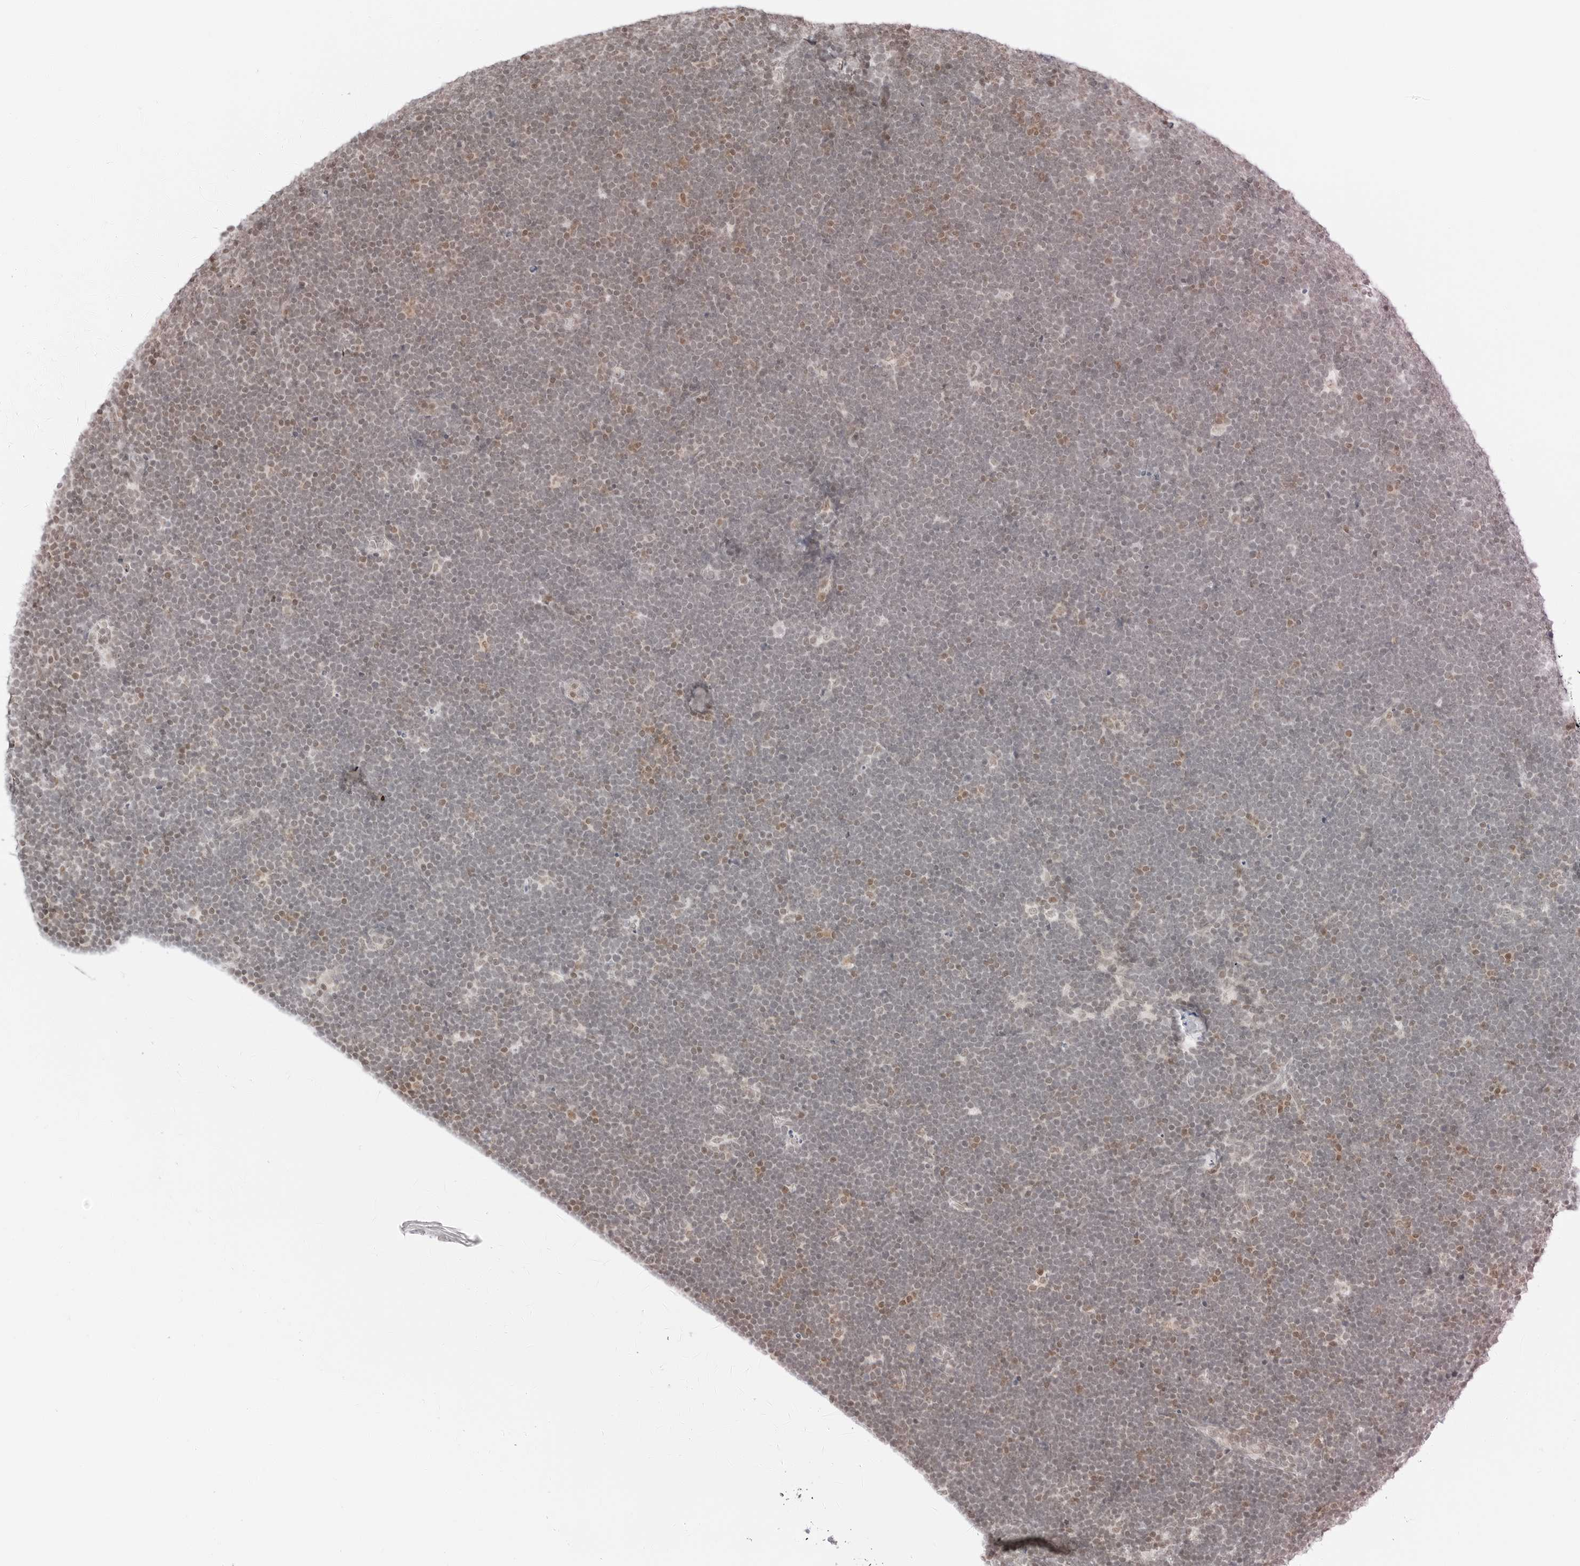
{"staining": {"intensity": "weak", "quantity": "<25%", "location": "nuclear"}, "tissue": "lymphoma", "cell_type": "Tumor cells", "image_type": "cancer", "snomed": [{"axis": "morphology", "description": "Malignant lymphoma, non-Hodgkin's type, High grade"}, {"axis": "topography", "description": "Lymph node"}], "caption": "Image shows no significant protein positivity in tumor cells of lymphoma.", "gene": "CRTC2", "patient": {"sex": "male", "age": 13}}